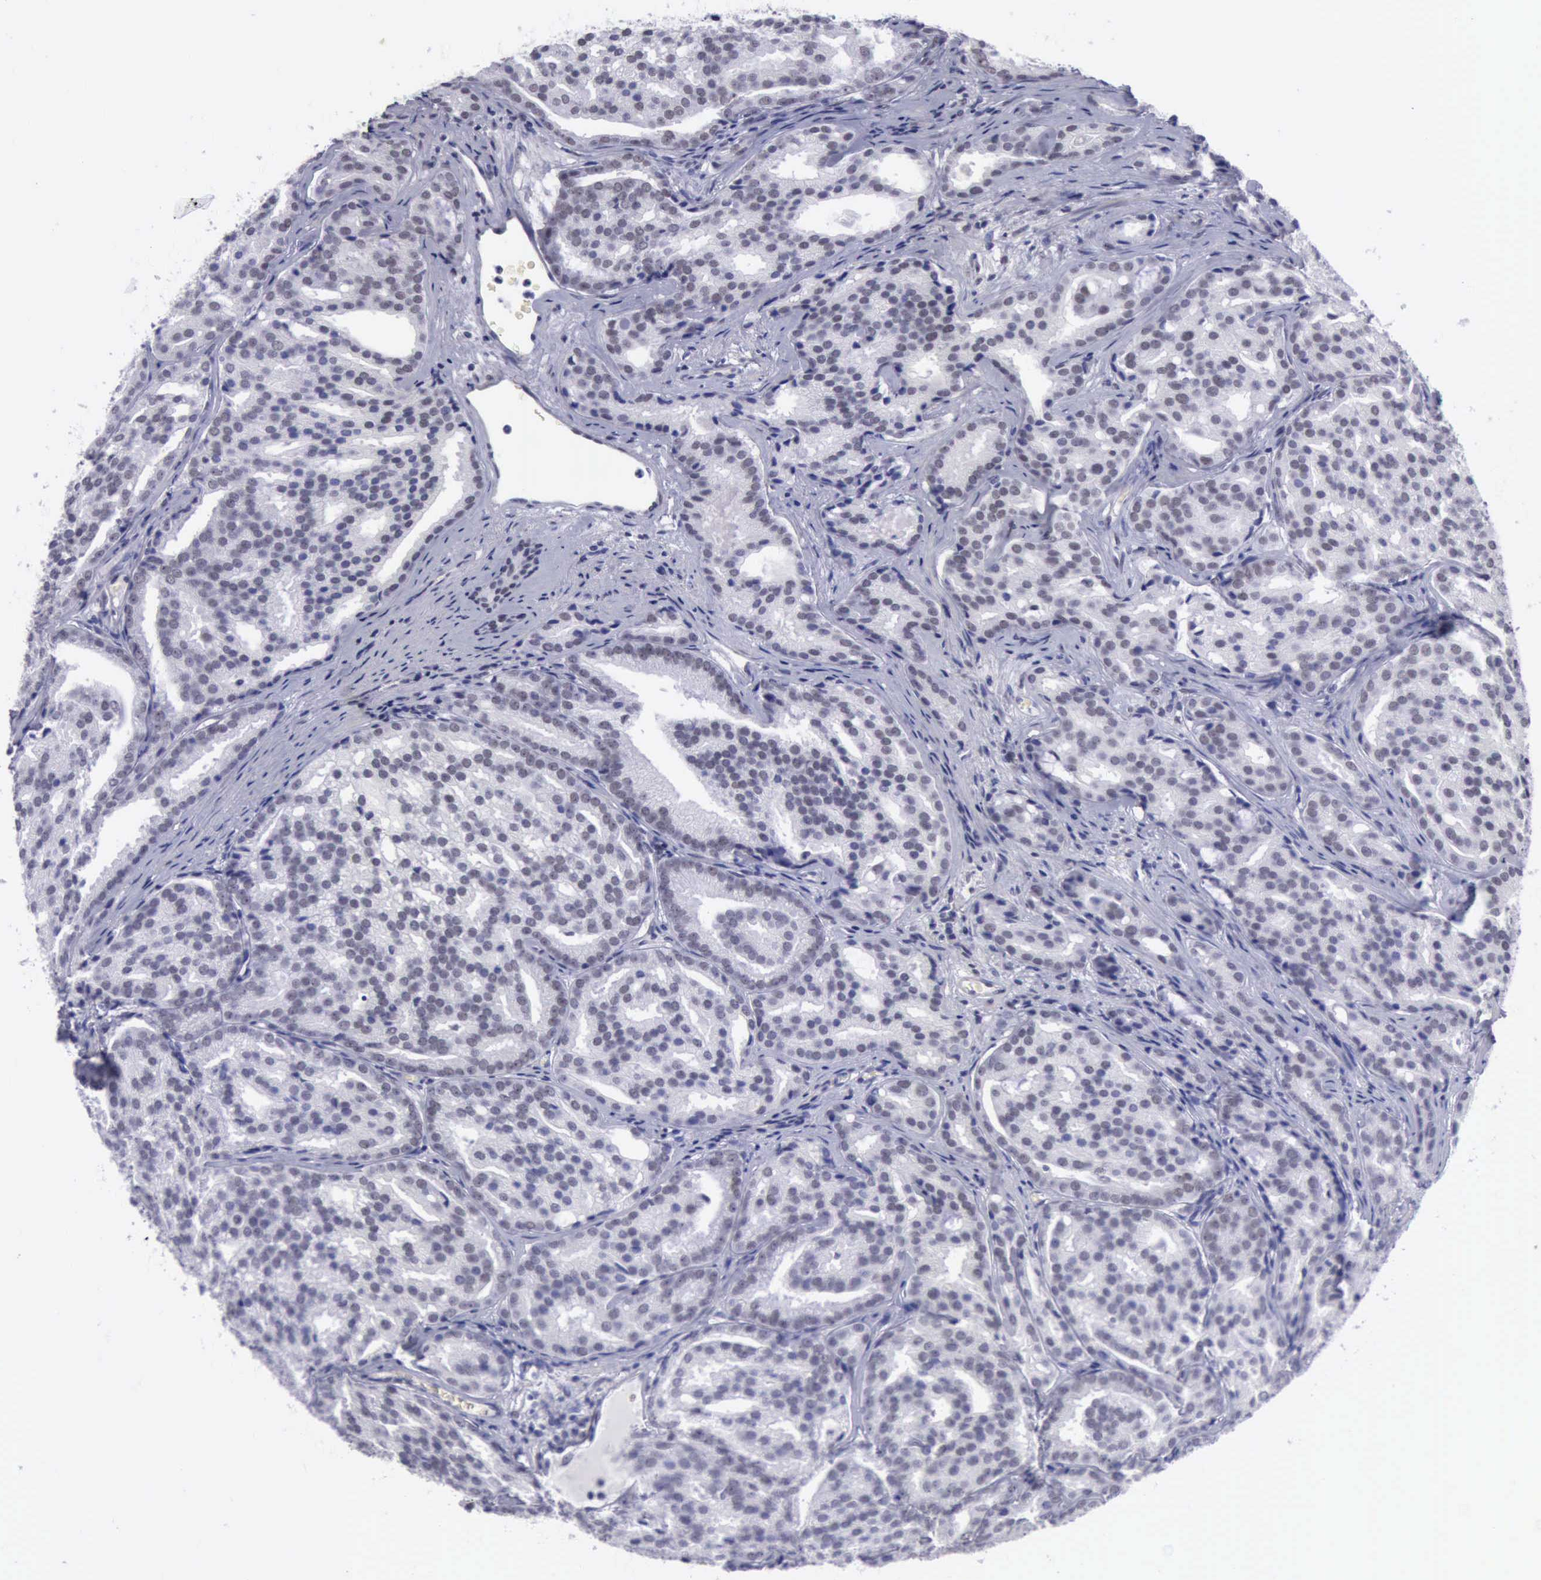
{"staining": {"intensity": "weak", "quantity": "<25%", "location": "nuclear"}, "tissue": "prostate cancer", "cell_type": "Tumor cells", "image_type": "cancer", "snomed": [{"axis": "morphology", "description": "Adenocarcinoma, High grade"}, {"axis": "topography", "description": "Prostate"}], "caption": "Immunohistochemistry photomicrograph of prostate adenocarcinoma (high-grade) stained for a protein (brown), which demonstrates no positivity in tumor cells.", "gene": "EP300", "patient": {"sex": "male", "age": 64}}